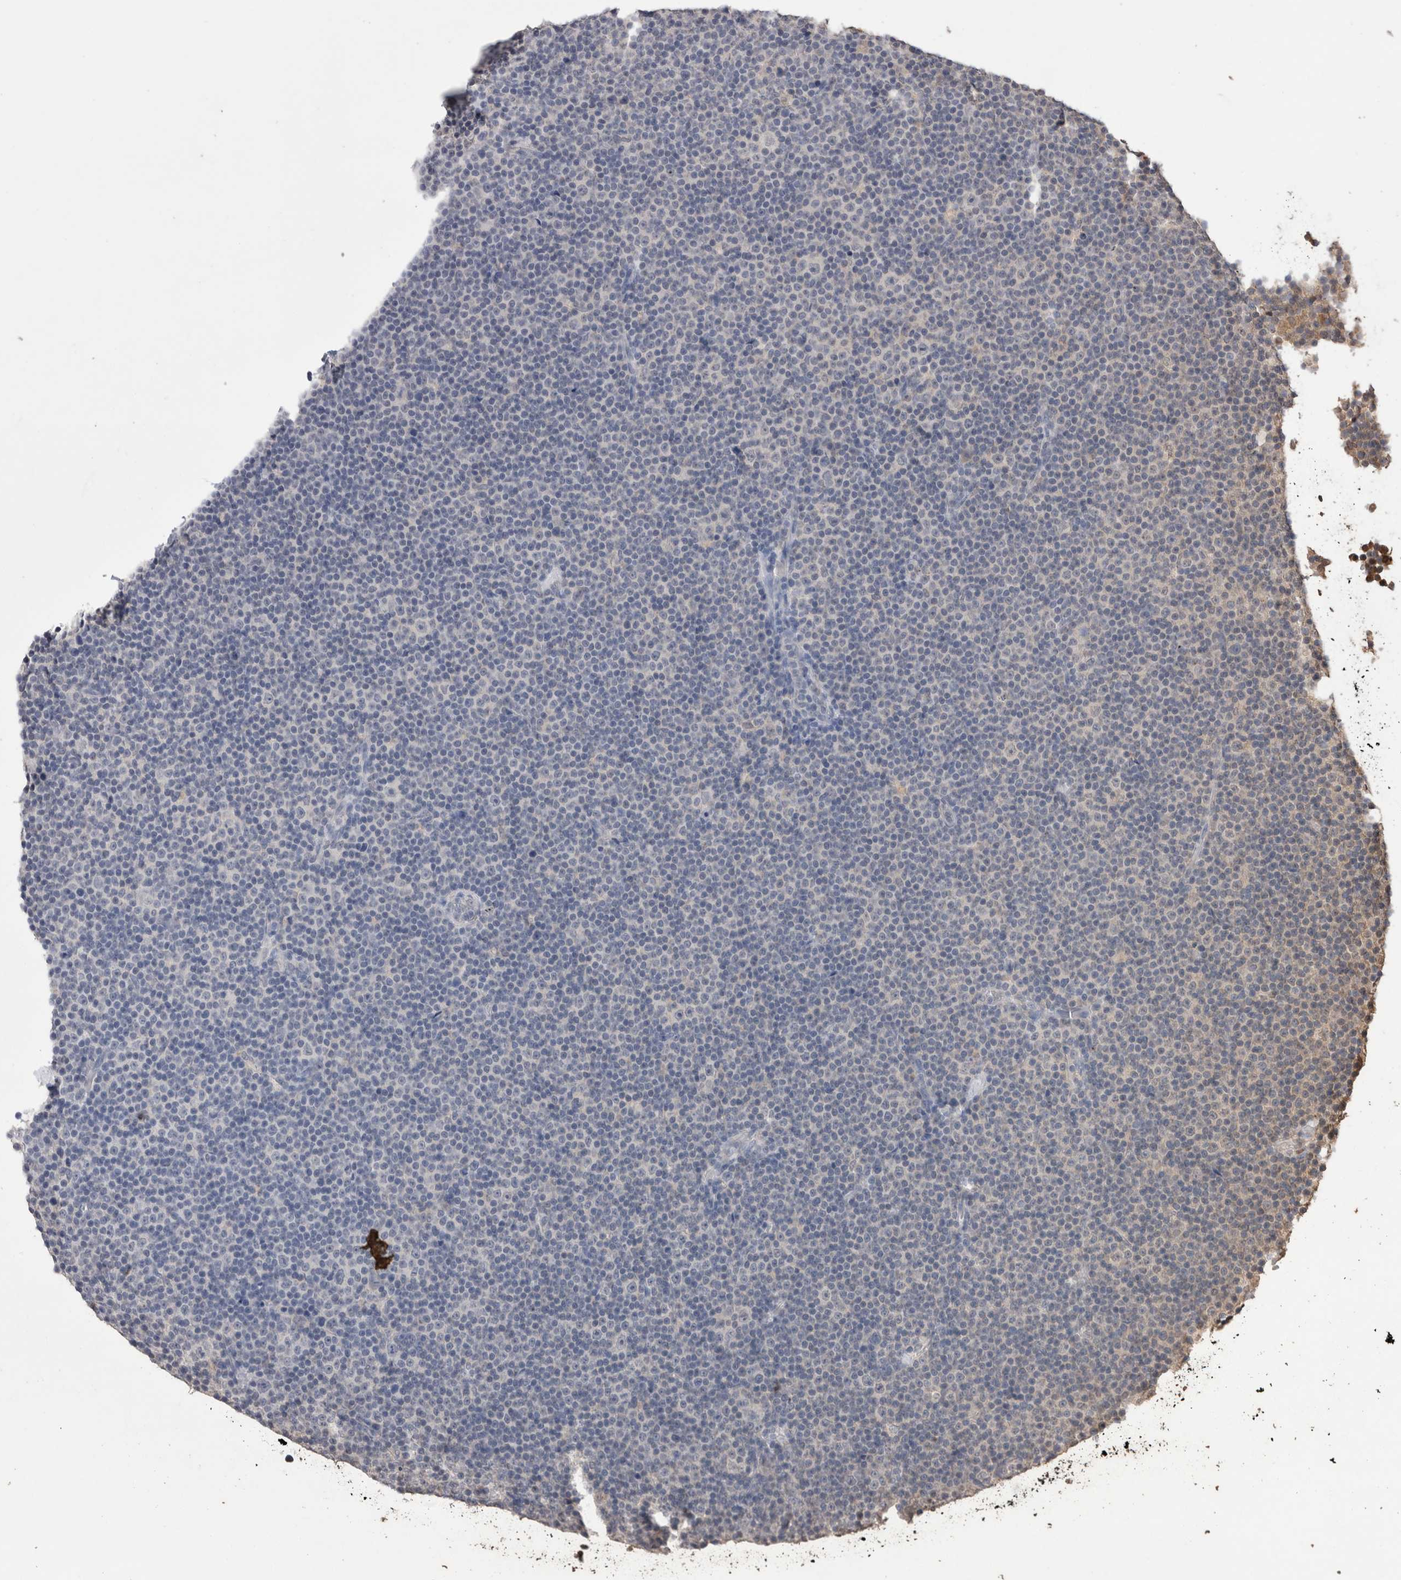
{"staining": {"intensity": "negative", "quantity": "none", "location": "none"}, "tissue": "lymphoma", "cell_type": "Tumor cells", "image_type": "cancer", "snomed": [{"axis": "morphology", "description": "Malignant lymphoma, non-Hodgkin's type, Low grade"}, {"axis": "topography", "description": "Lymph node"}], "caption": "This is an immunohistochemistry (IHC) micrograph of lymphoma. There is no expression in tumor cells.", "gene": "GRK5", "patient": {"sex": "female", "age": 67}}